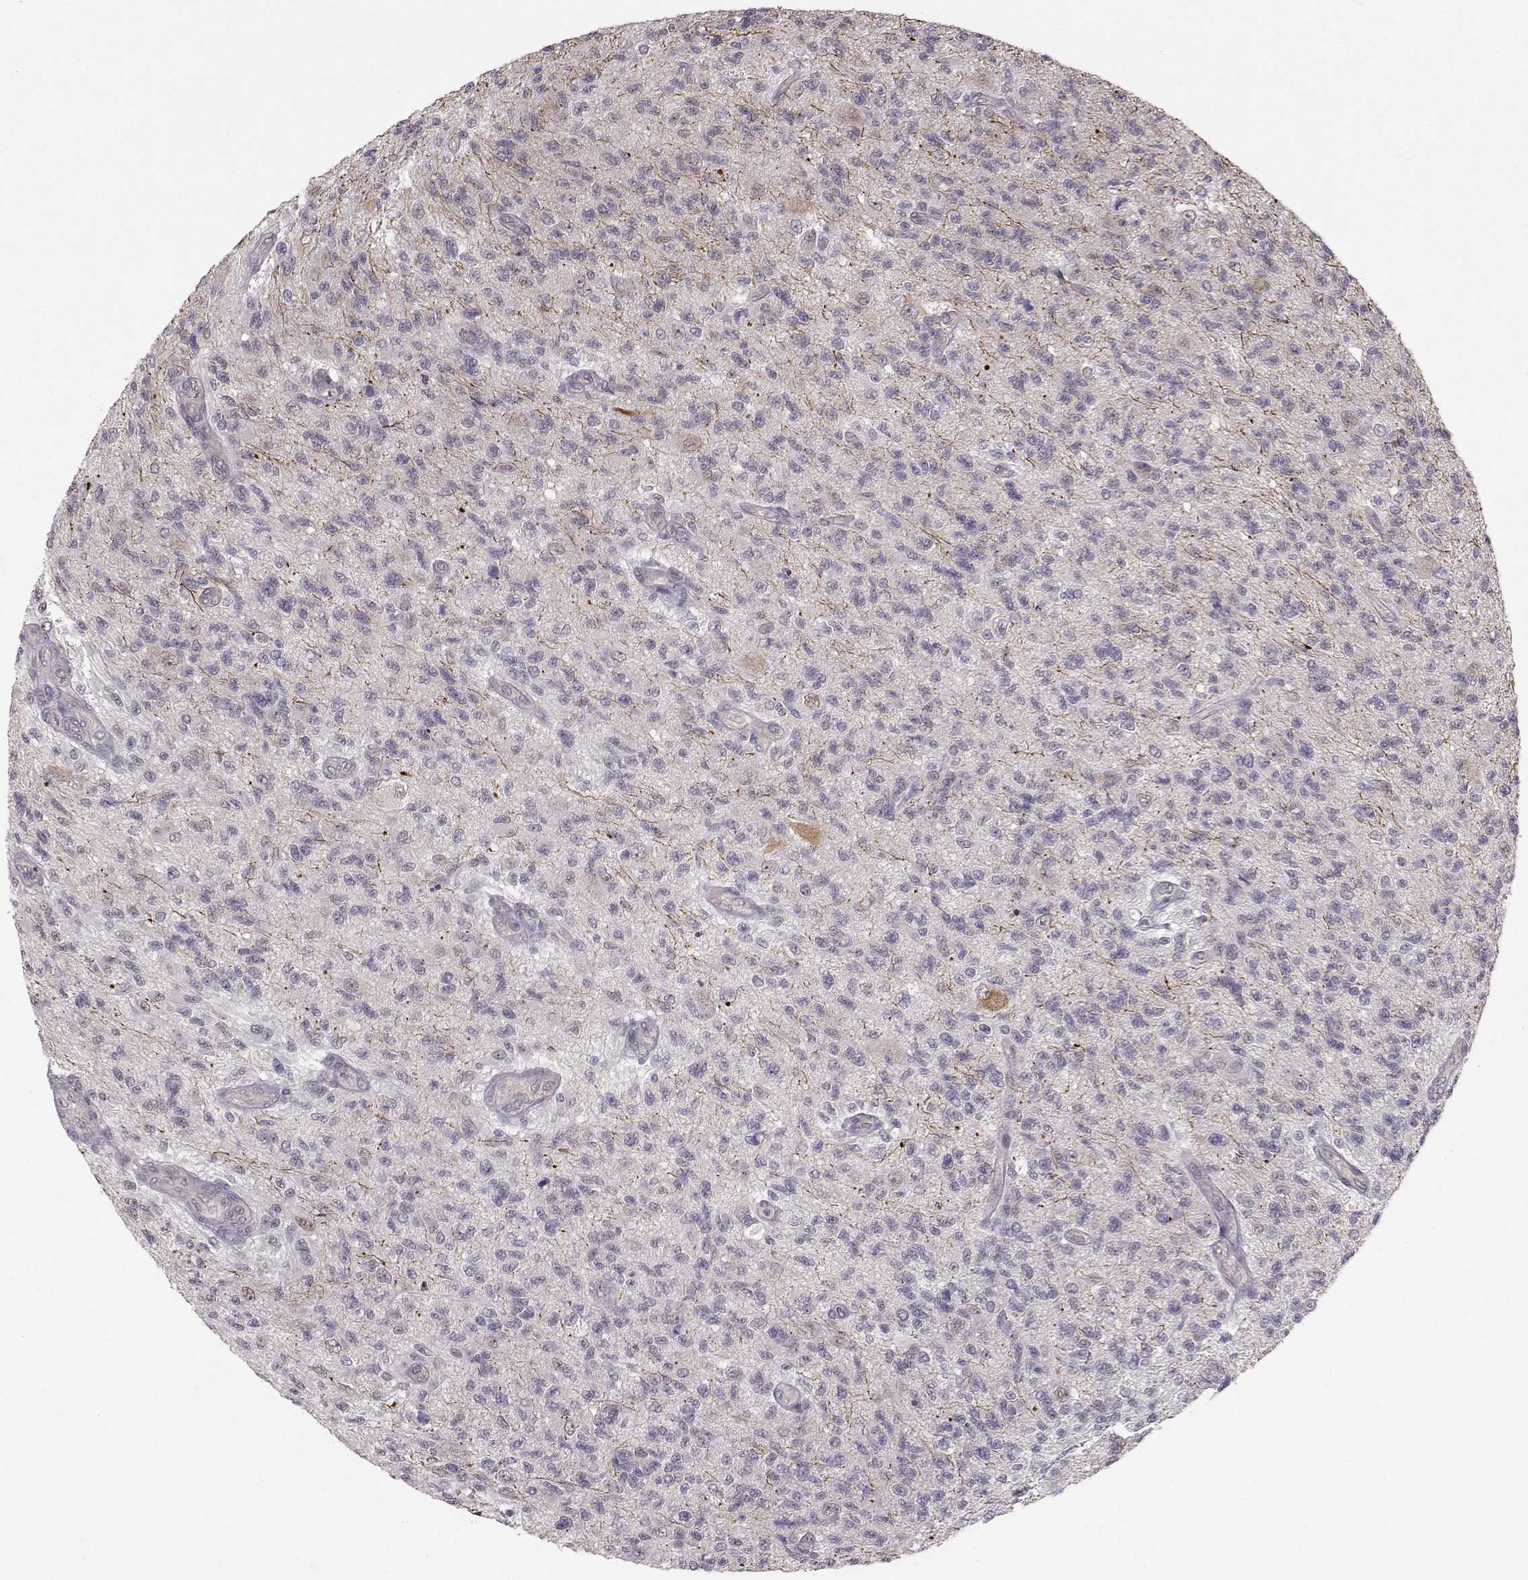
{"staining": {"intensity": "negative", "quantity": "none", "location": "none"}, "tissue": "glioma", "cell_type": "Tumor cells", "image_type": "cancer", "snomed": [{"axis": "morphology", "description": "Glioma, malignant, High grade"}, {"axis": "topography", "description": "Brain"}], "caption": "A high-resolution image shows immunohistochemistry staining of malignant high-grade glioma, which exhibits no significant staining in tumor cells.", "gene": "PKP2", "patient": {"sex": "male", "age": 56}}